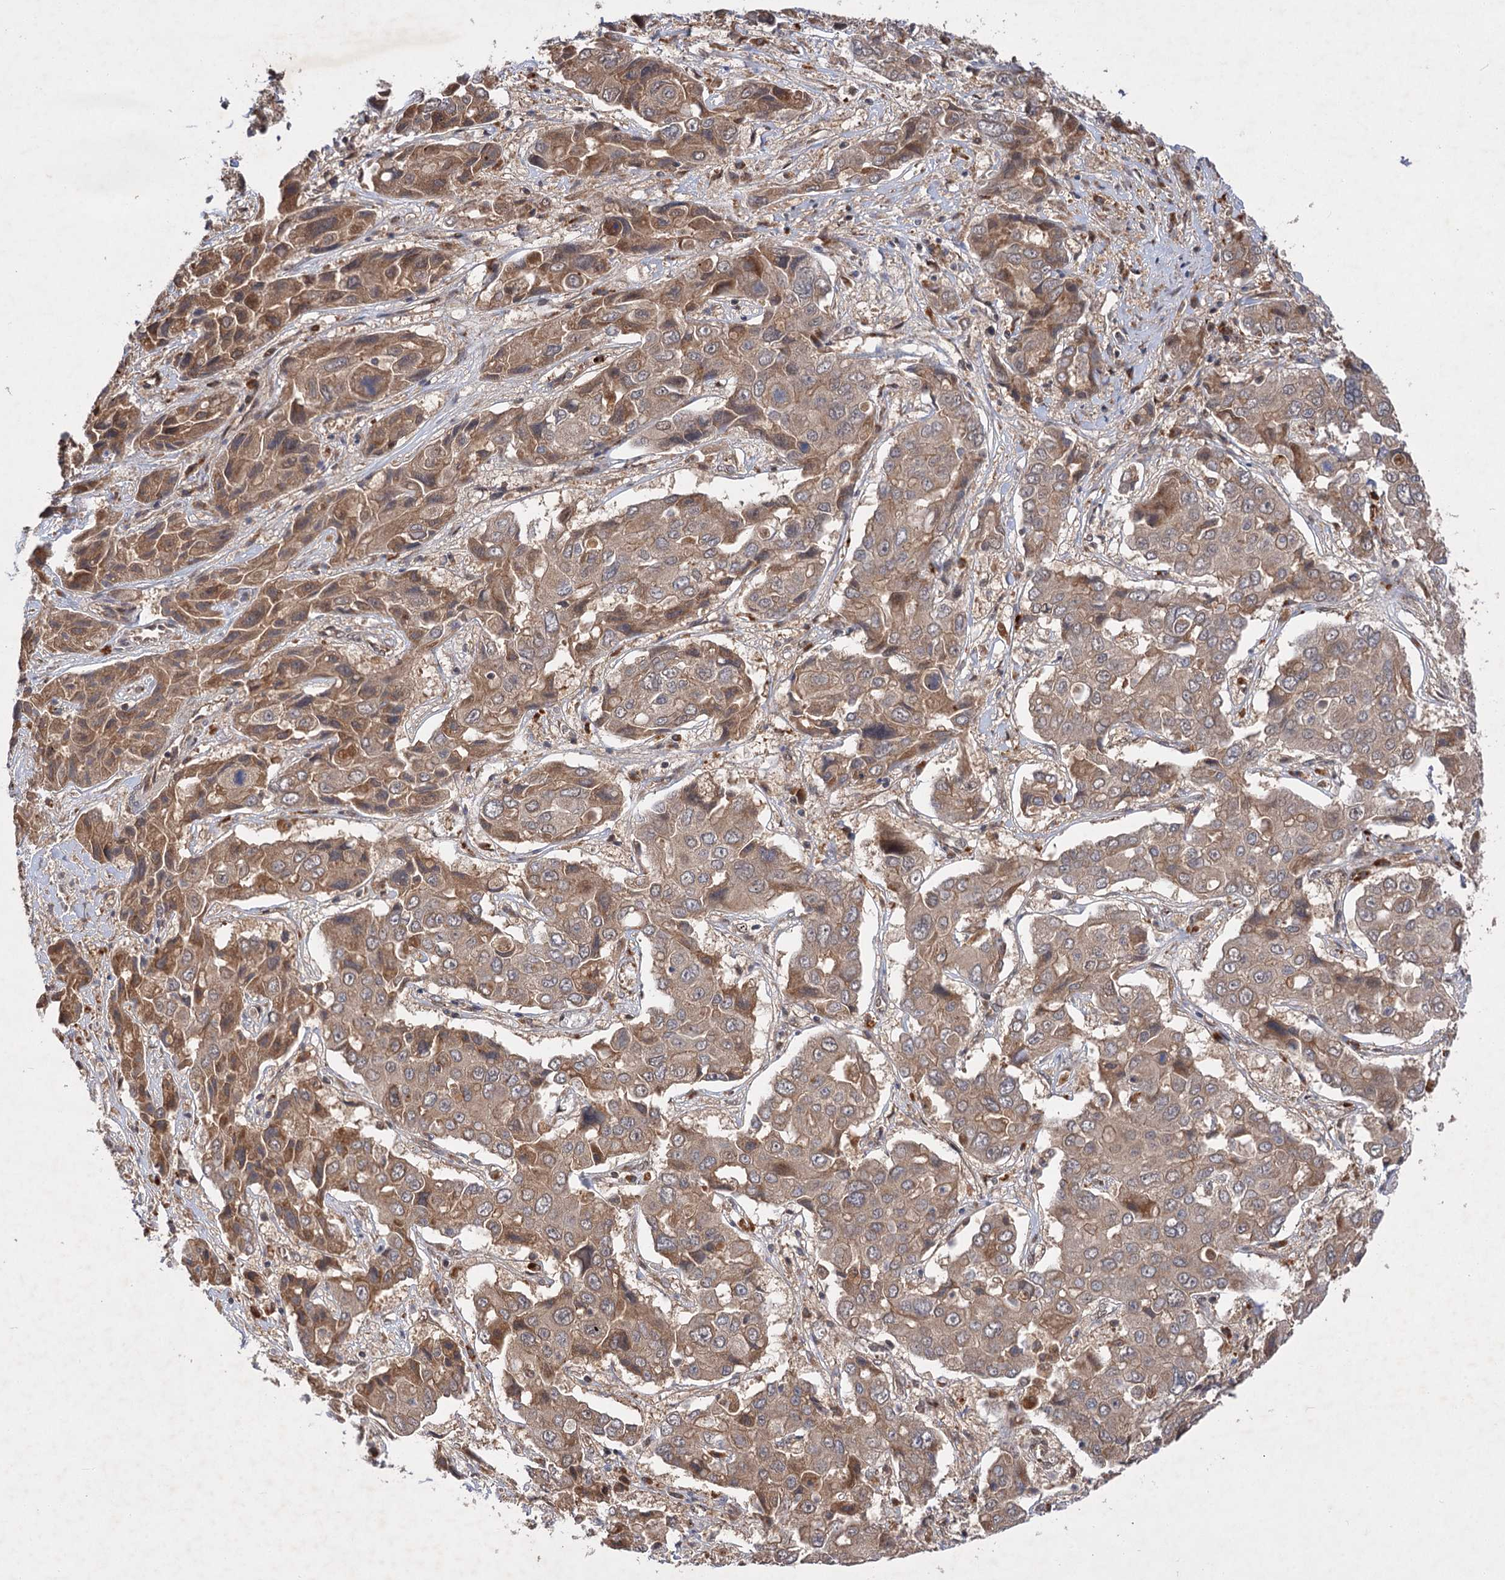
{"staining": {"intensity": "moderate", "quantity": ">75%", "location": "cytoplasmic/membranous"}, "tissue": "liver cancer", "cell_type": "Tumor cells", "image_type": "cancer", "snomed": [{"axis": "morphology", "description": "Cholangiocarcinoma"}, {"axis": "topography", "description": "Liver"}], "caption": "Cholangiocarcinoma (liver) was stained to show a protein in brown. There is medium levels of moderate cytoplasmic/membranous expression in approximately >75% of tumor cells.", "gene": "FBXW8", "patient": {"sex": "male", "age": 67}}